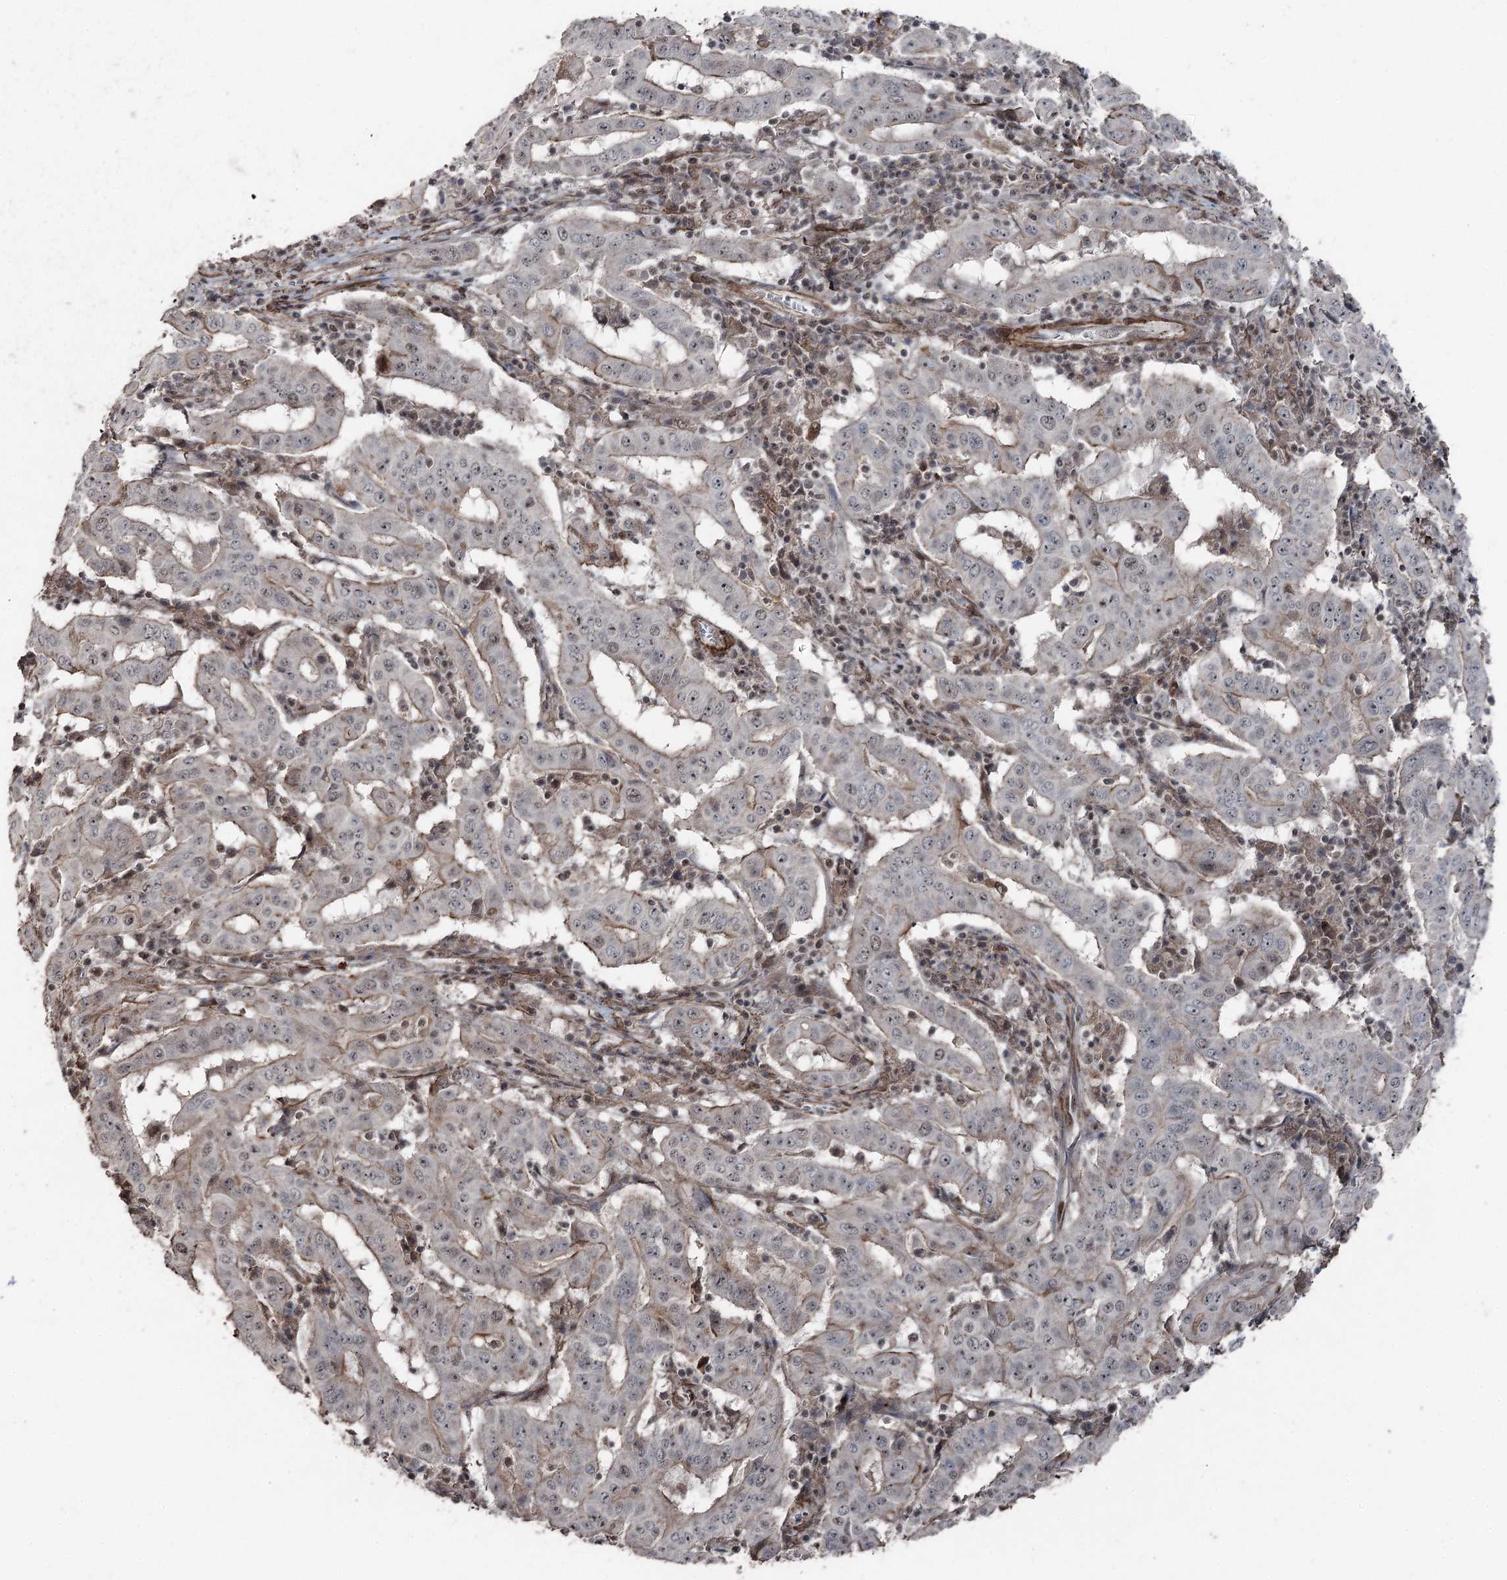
{"staining": {"intensity": "weak", "quantity": "25%-75%", "location": "cytoplasmic/membranous"}, "tissue": "pancreatic cancer", "cell_type": "Tumor cells", "image_type": "cancer", "snomed": [{"axis": "morphology", "description": "Adenocarcinoma, NOS"}, {"axis": "topography", "description": "Pancreas"}], "caption": "Protein expression analysis of pancreatic cancer (adenocarcinoma) reveals weak cytoplasmic/membranous positivity in about 25%-75% of tumor cells.", "gene": "CCDC82", "patient": {"sex": "male", "age": 63}}